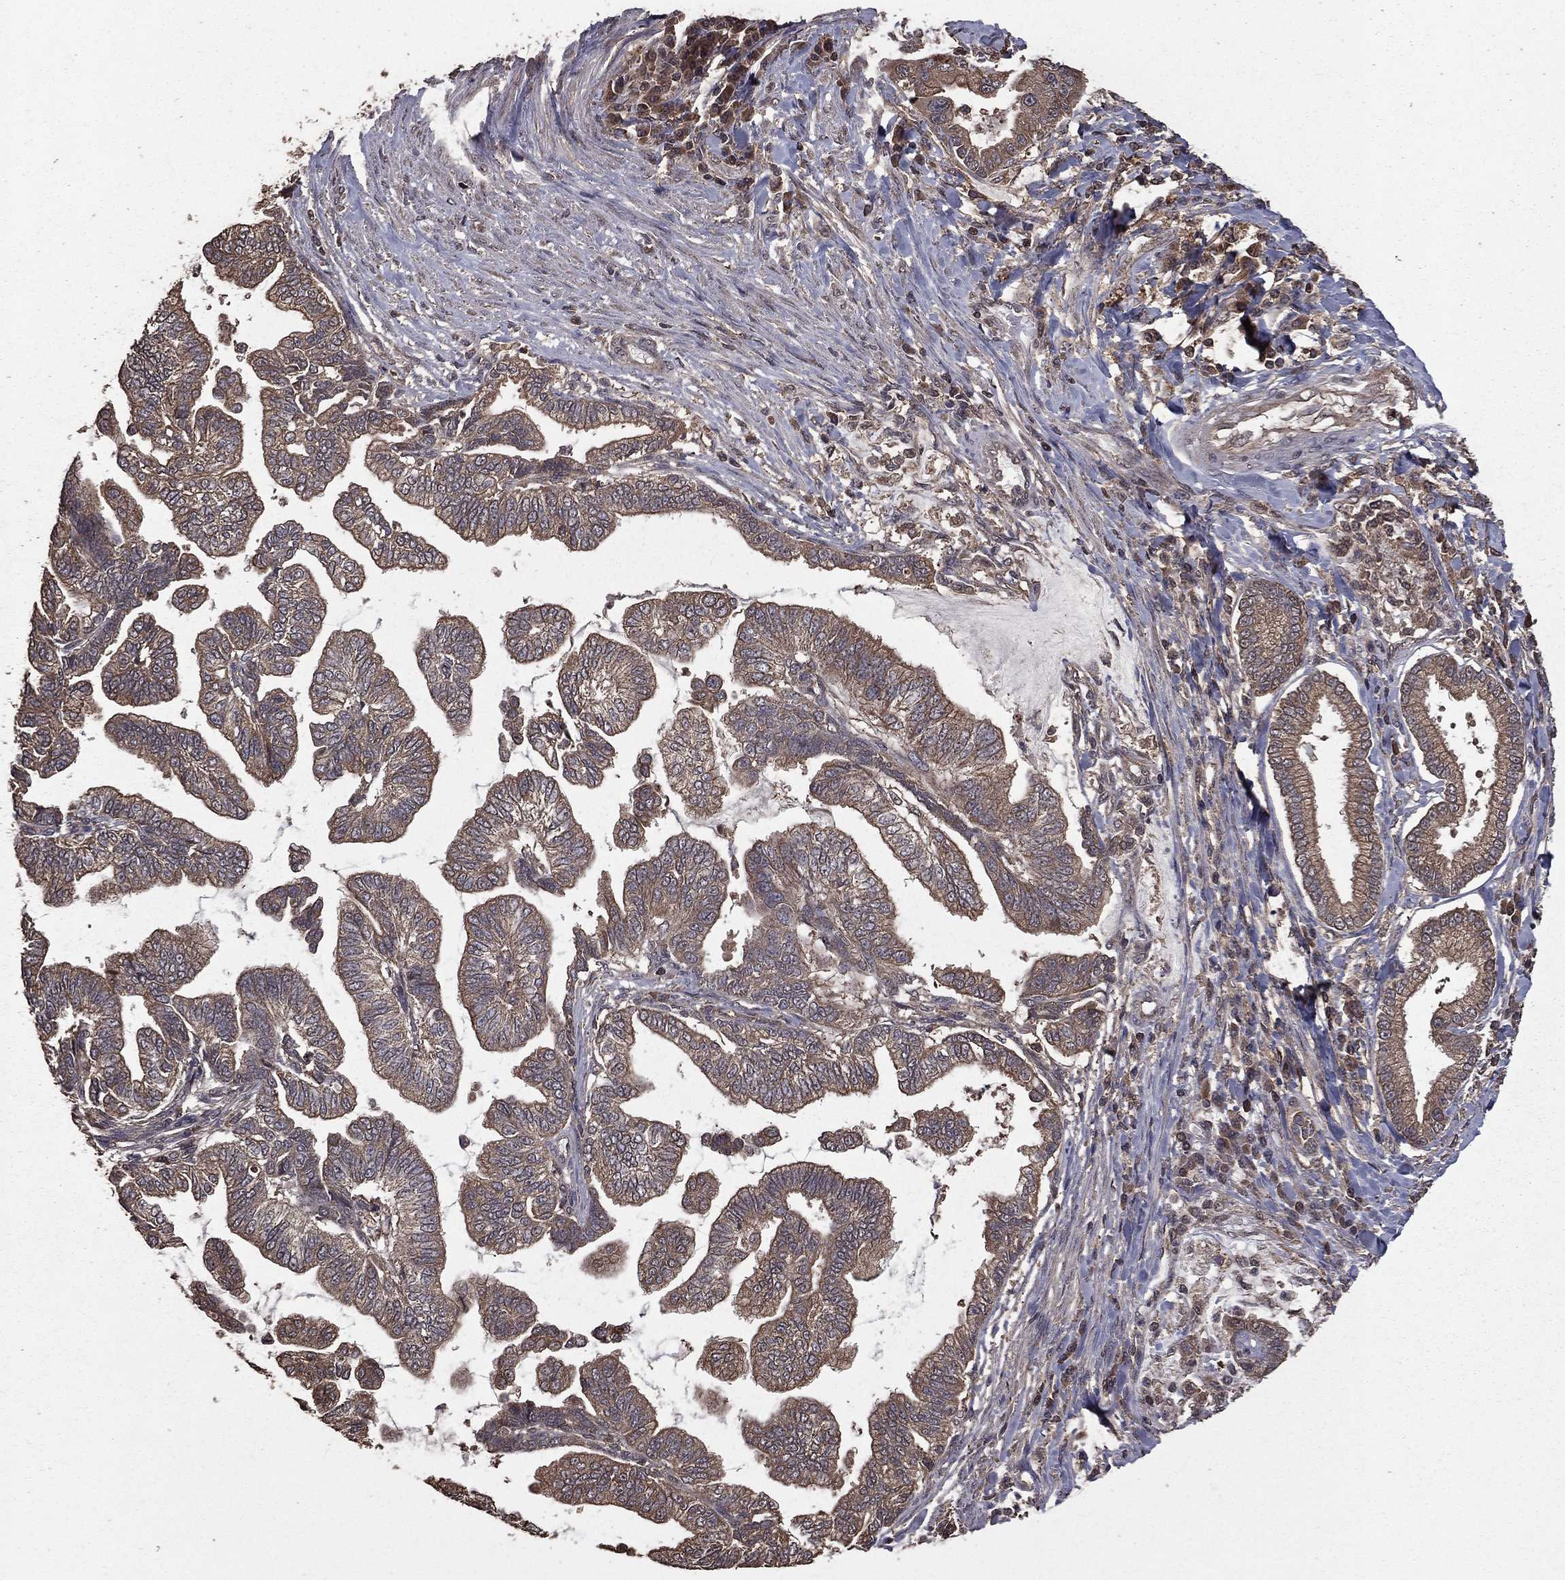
{"staining": {"intensity": "negative", "quantity": "none", "location": "none"}, "tissue": "stomach cancer", "cell_type": "Tumor cells", "image_type": "cancer", "snomed": [{"axis": "morphology", "description": "Adenocarcinoma, NOS"}, {"axis": "topography", "description": "Stomach"}], "caption": "Tumor cells show no significant protein expression in stomach cancer (adenocarcinoma).", "gene": "BIRC6", "patient": {"sex": "male", "age": 83}}